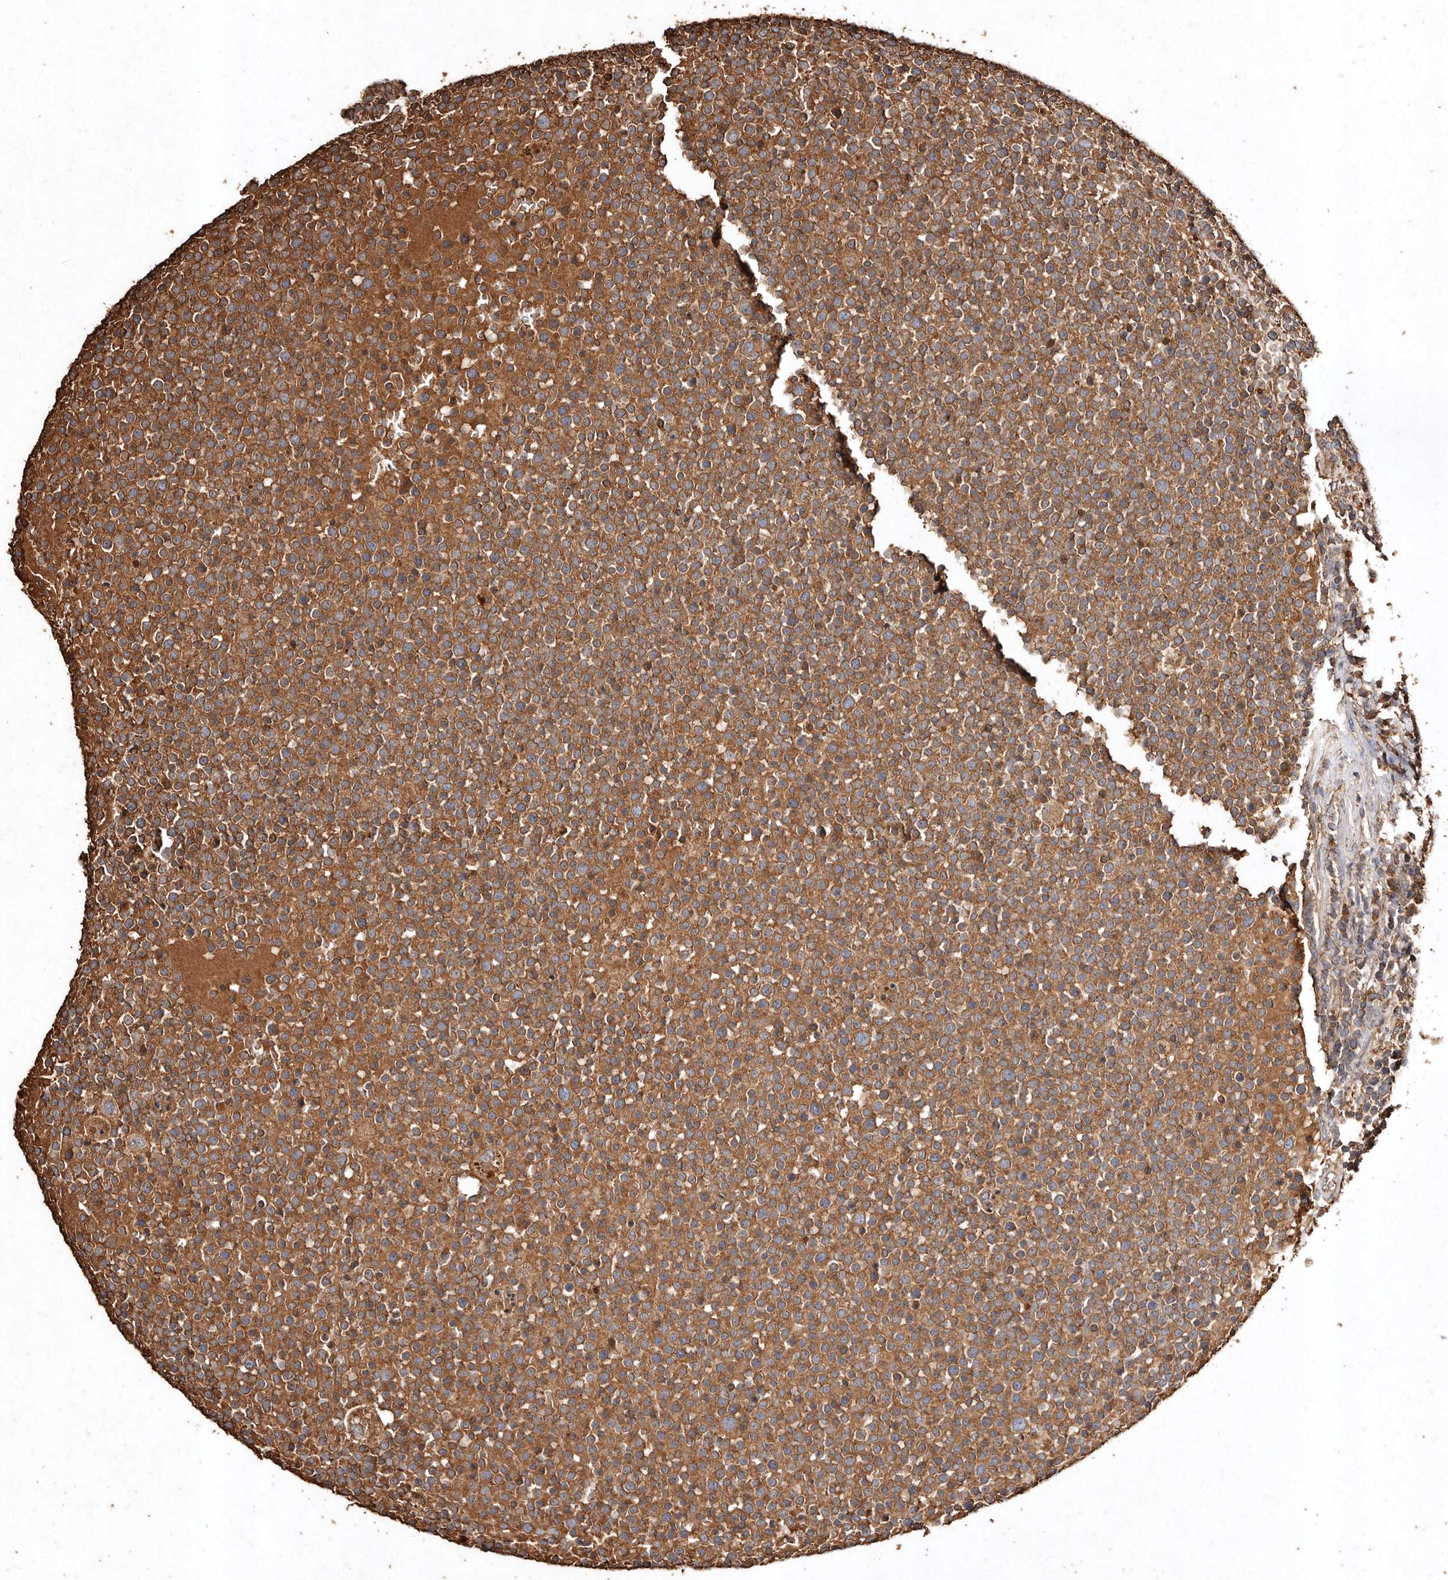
{"staining": {"intensity": "moderate", "quantity": ">75%", "location": "cytoplasmic/membranous"}, "tissue": "lymphoma", "cell_type": "Tumor cells", "image_type": "cancer", "snomed": [{"axis": "morphology", "description": "Malignant lymphoma, non-Hodgkin's type, High grade"}, {"axis": "topography", "description": "Lymph node"}], "caption": "Protein staining of lymphoma tissue shows moderate cytoplasmic/membranous positivity in approximately >75% of tumor cells.", "gene": "FARS2", "patient": {"sex": "male", "age": 61}}